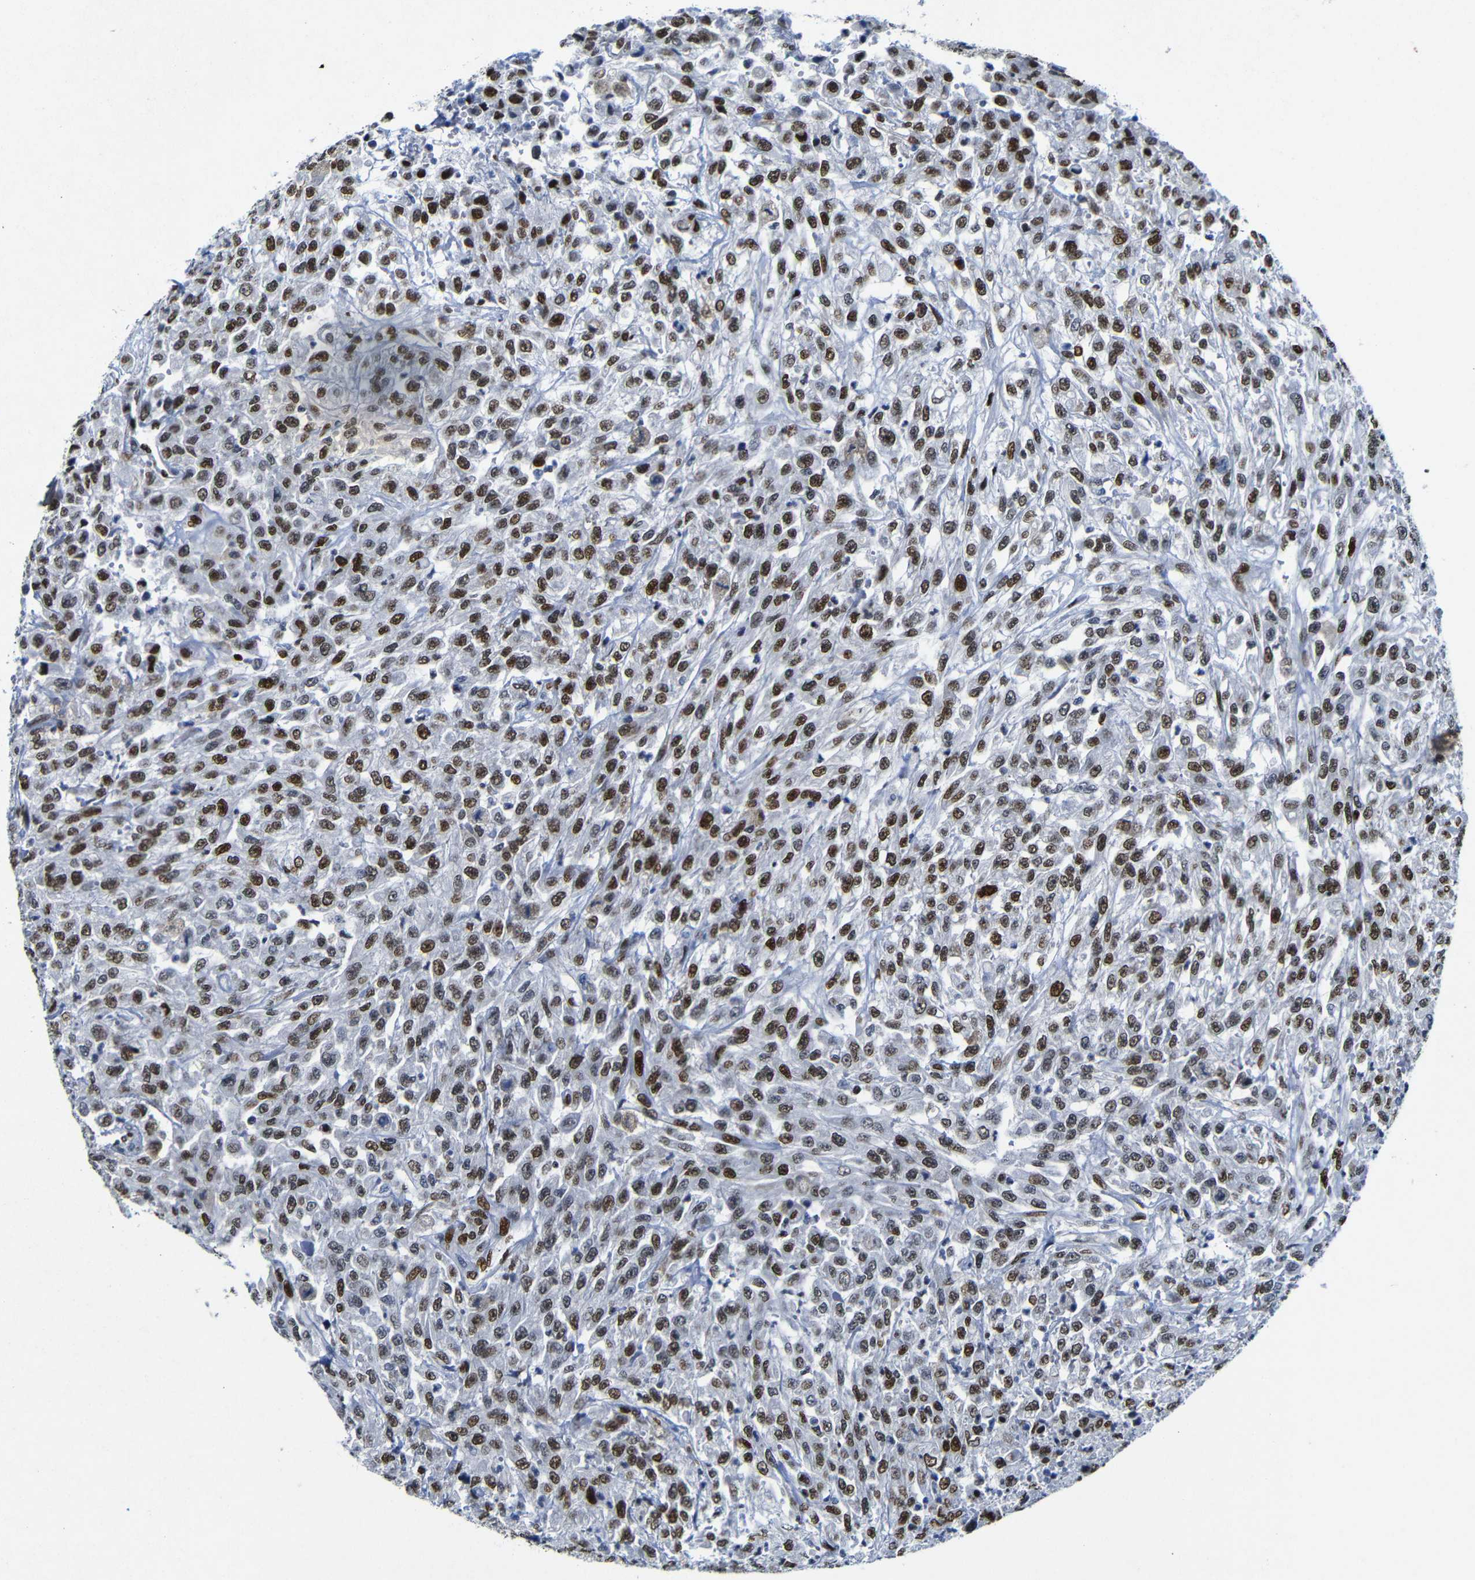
{"staining": {"intensity": "strong", "quantity": ">75%", "location": "nuclear"}, "tissue": "urothelial cancer", "cell_type": "Tumor cells", "image_type": "cancer", "snomed": [{"axis": "morphology", "description": "Urothelial carcinoma, High grade"}, {"axis": "topography", "description": "Urinary bladder"}], "caption": "Strong nuclear positivity for a protein is identified in about >75% of tumor cells of urothelial cancer using IHC.", "gene": "FOSL2", "patient": {"sex": "male", "age": 46}}